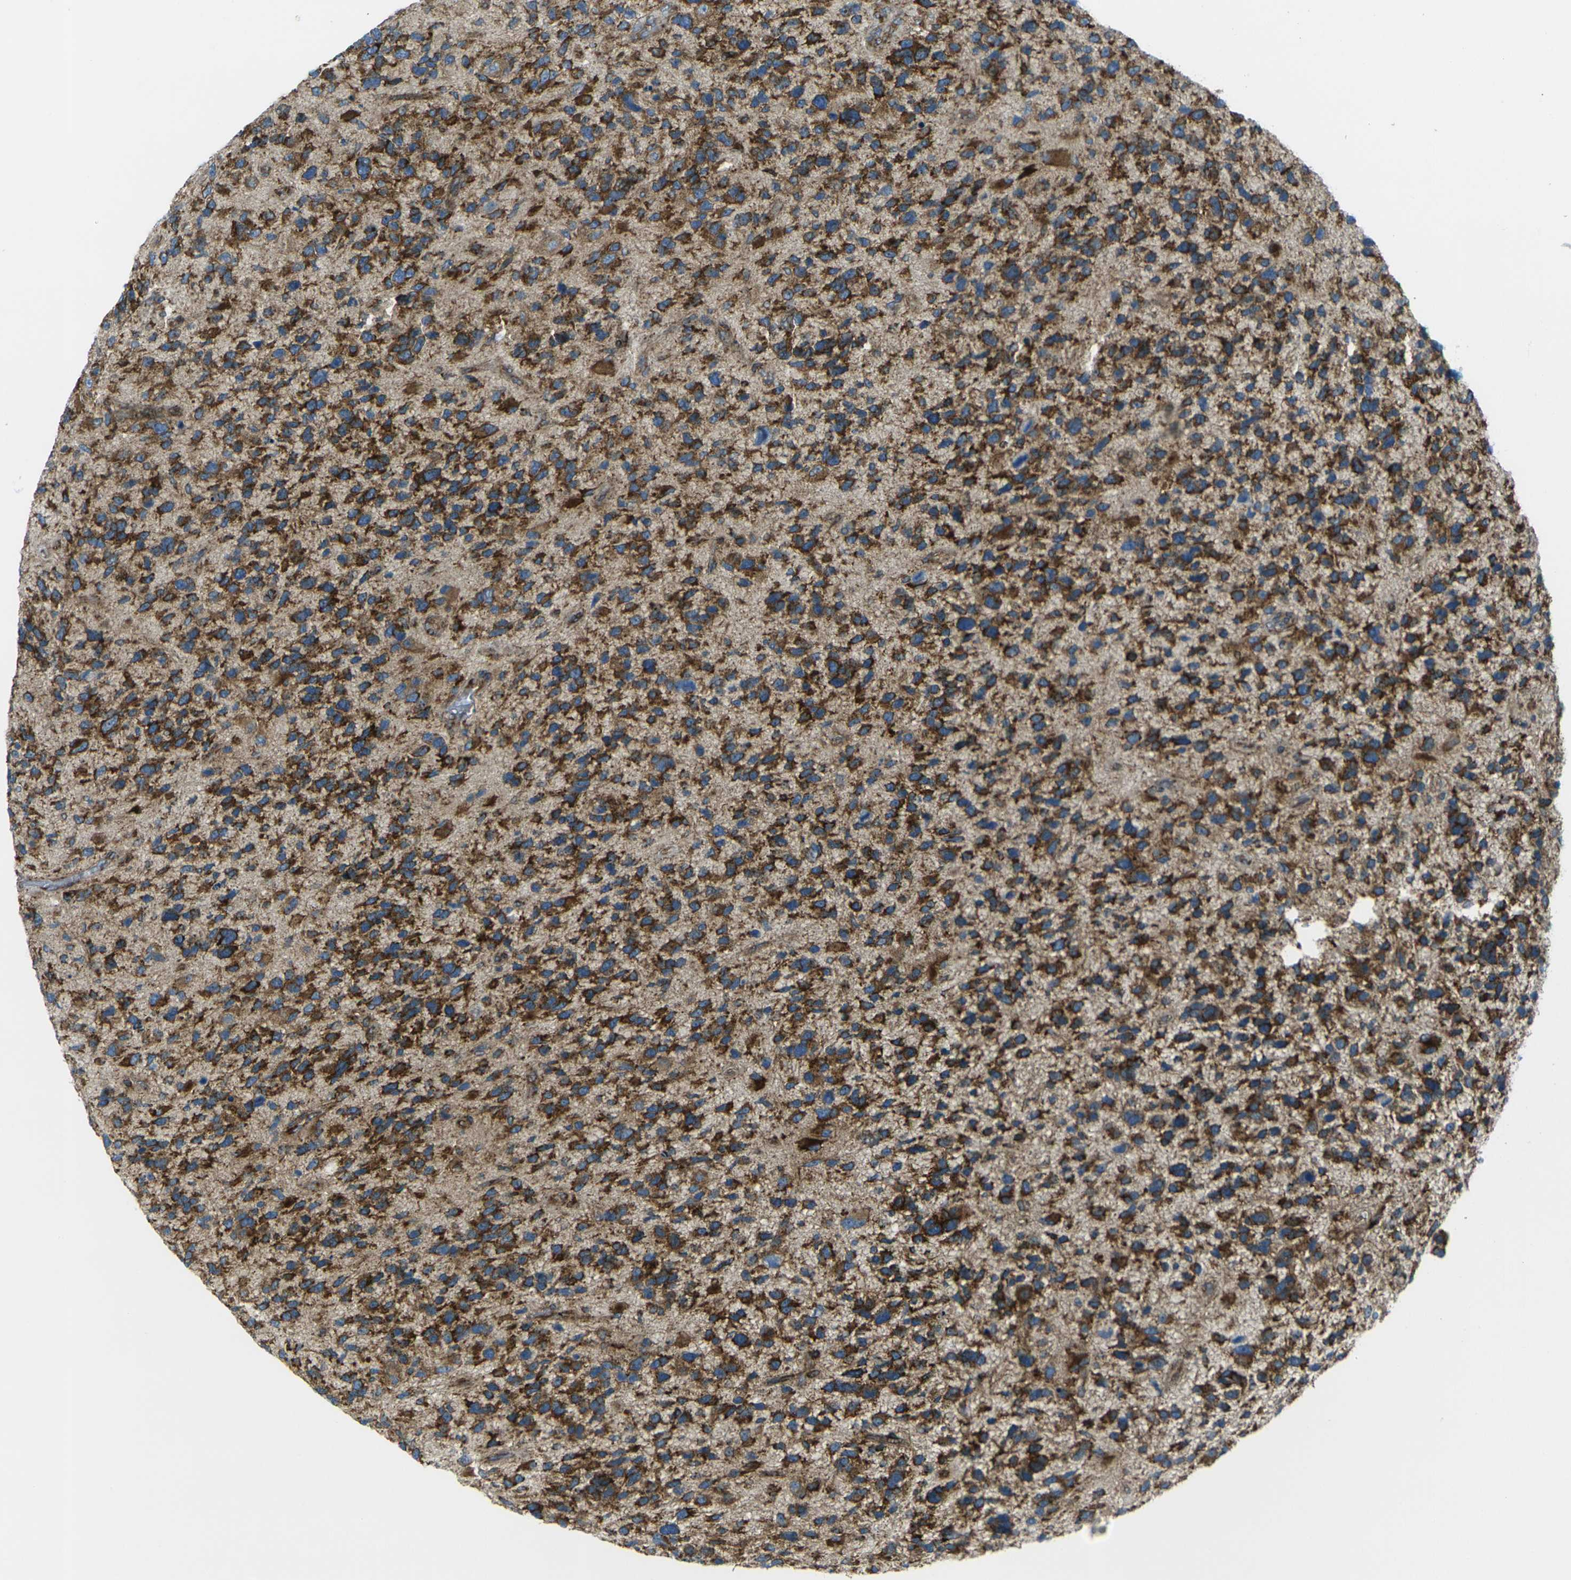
{"staining": {"intensity": "strong", "quantity": ">75%", "location": "cytoplasmic/membranous"}, "tissue": "glioma", "cell_type": "Tumor cells", "image_type": "cancer", "snomed": [{"axis": "morphology", "description": "Glioma, malignant, High grade"}, {"axis": "topography", "description": "Brain"}], "caption": "Immunohistochemical staining of malignant glioma (high-grade) reveals high levels of strong cytoplasmic/membranous expression in about >75% of tumor cells.", "gene": "CELSR2", "patient": {"sex": "female", "age": 58}}